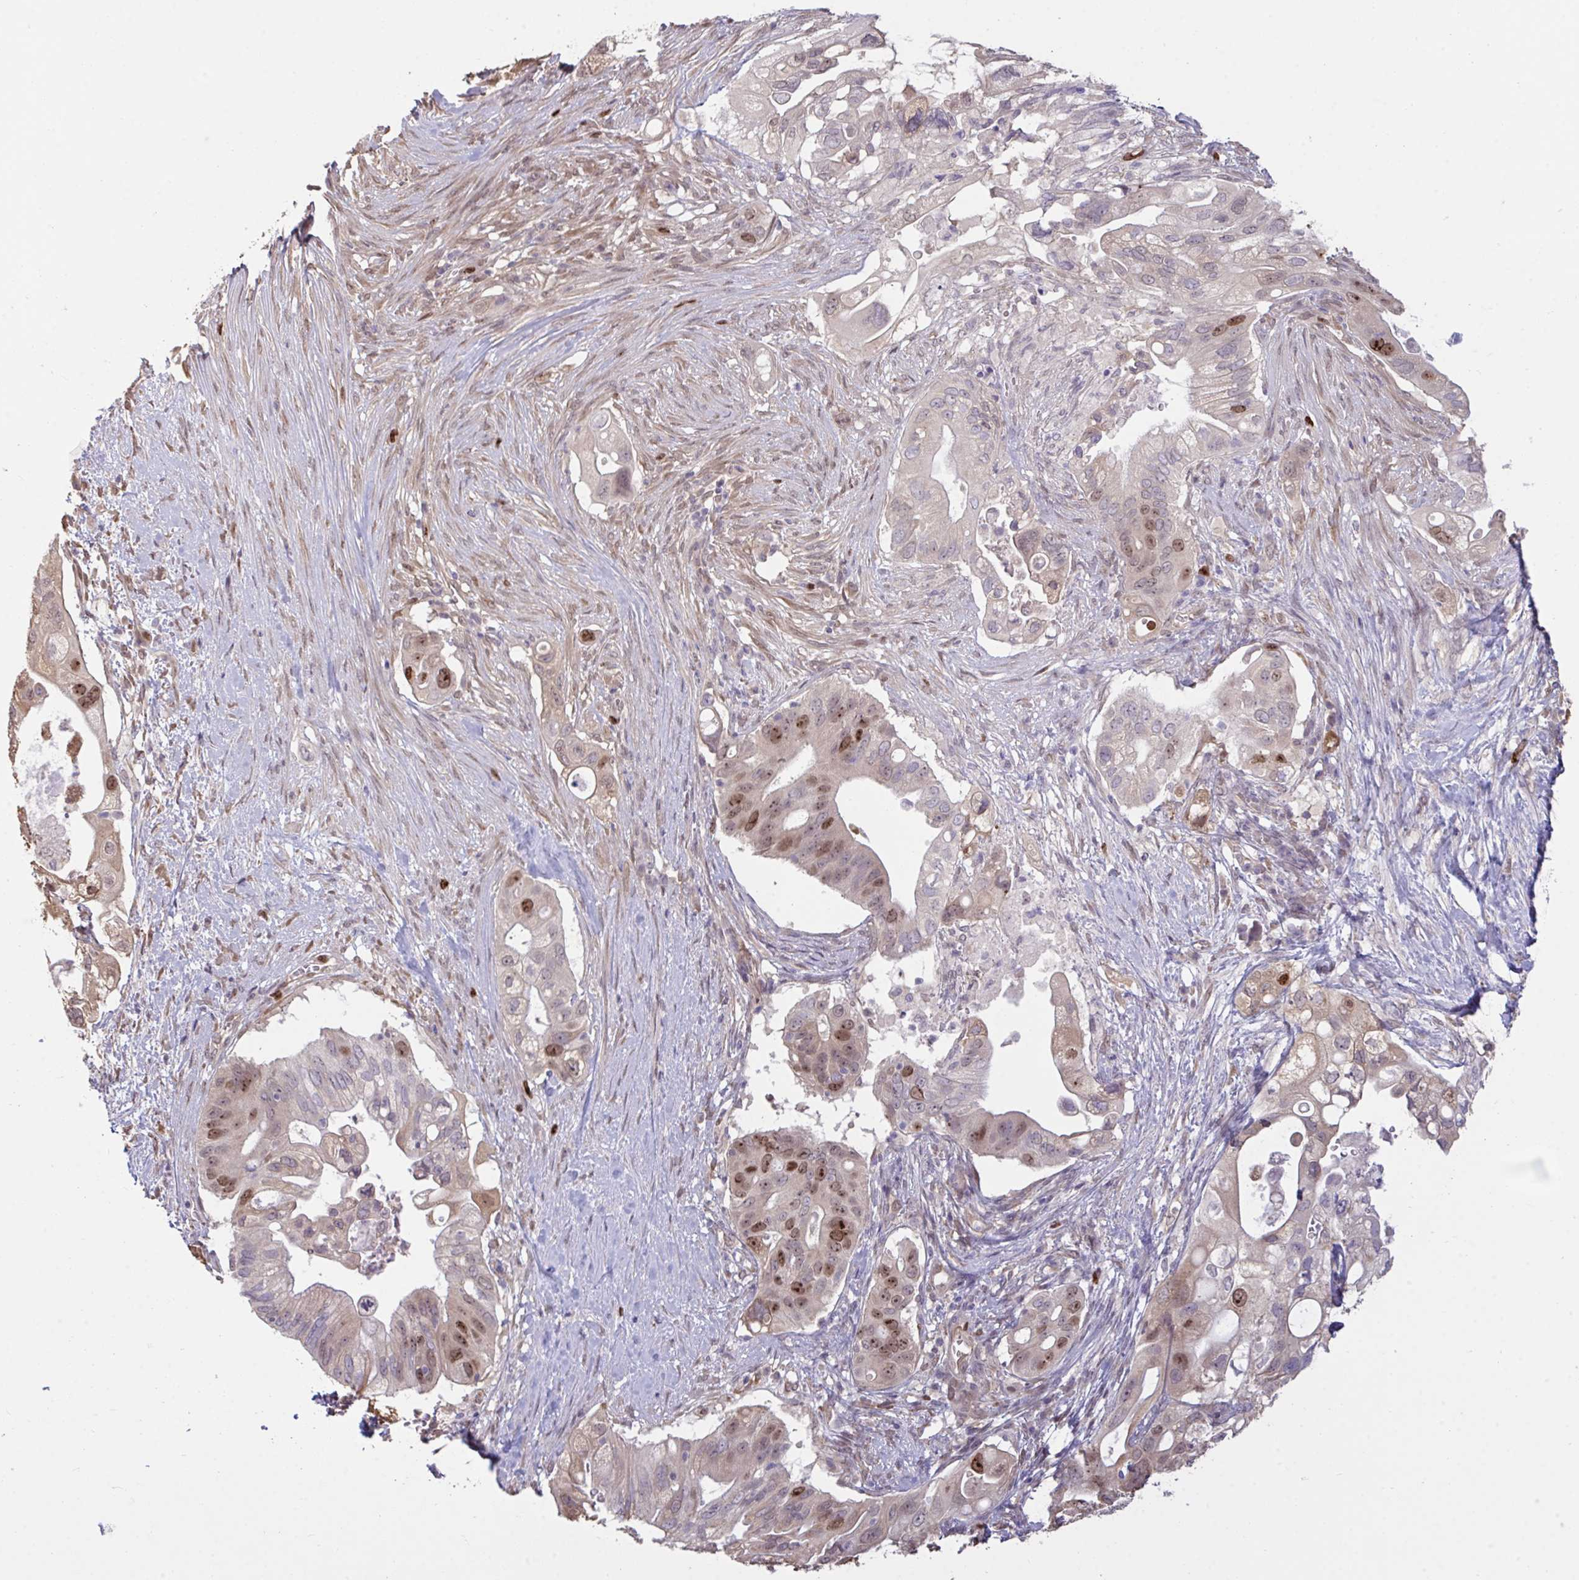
{"staining": {"intensity": "moderate", "quantity": "<25%", "location": "cytoplasmic/membranous,nuclear"}, "tissue": "pancreatic cancer", "cell_type": "Tumor cells", "image_type": "cancer", "snomed": [{"axis": "morphology", "description": "Adenocarcinoma, NOS"}, {"axis": "topography", "description": "Pancreas"}], "caption": "There is low levels of moderate cytoplasmic/membranous and nuclear expression in tumor cells of adenocarcinoma (pancreatic), as demonstrated by immunohistochemical staining (brown color).", "gene": "SETD7", "patient": {"sex": "female", "age": 72}}